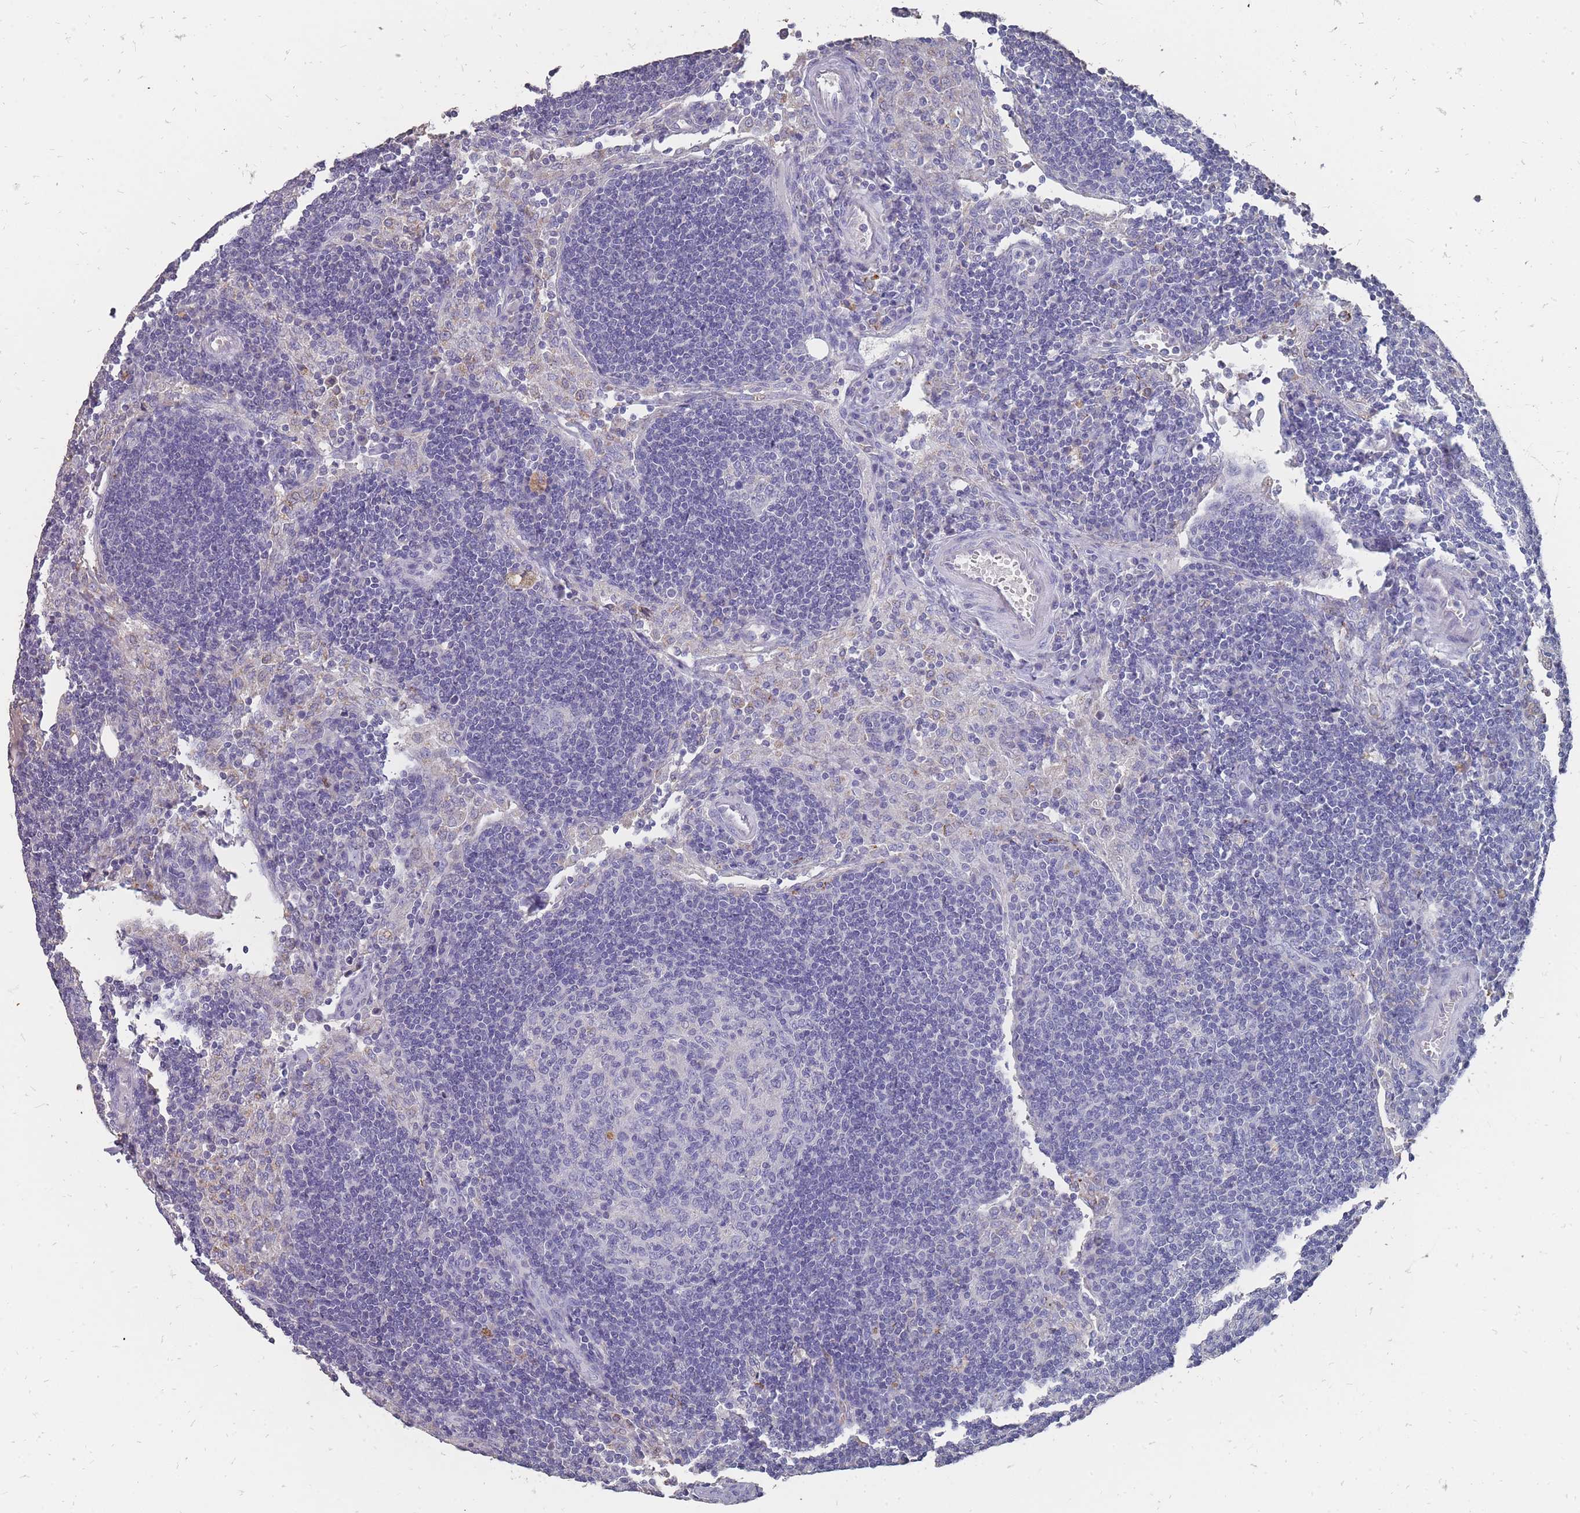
{"staining": {"intensity": "negative", "quantity": "none", "location": "none"}, "tissue": "lymph node", "cell_type": "Germinal center cells", "image_type": "normal", "snomed": [{"axis": "morphology", "description": "Normal tissue, NOS"}, {"axis": "topography", "description": "Lymph node"}], "caption": "Immunohistochemistry histopathology image of normal lymph node: human lymph node stained with DAB (3,3'-diaminobenzidine) displays no significant protein positivity in germinal center cells. The staining is performed using DAB brown chromogen with nuclei counter-stained in using hematoxylin.", "gene": "OTULINL", "patient": {"sex": "female", "age": 73}}